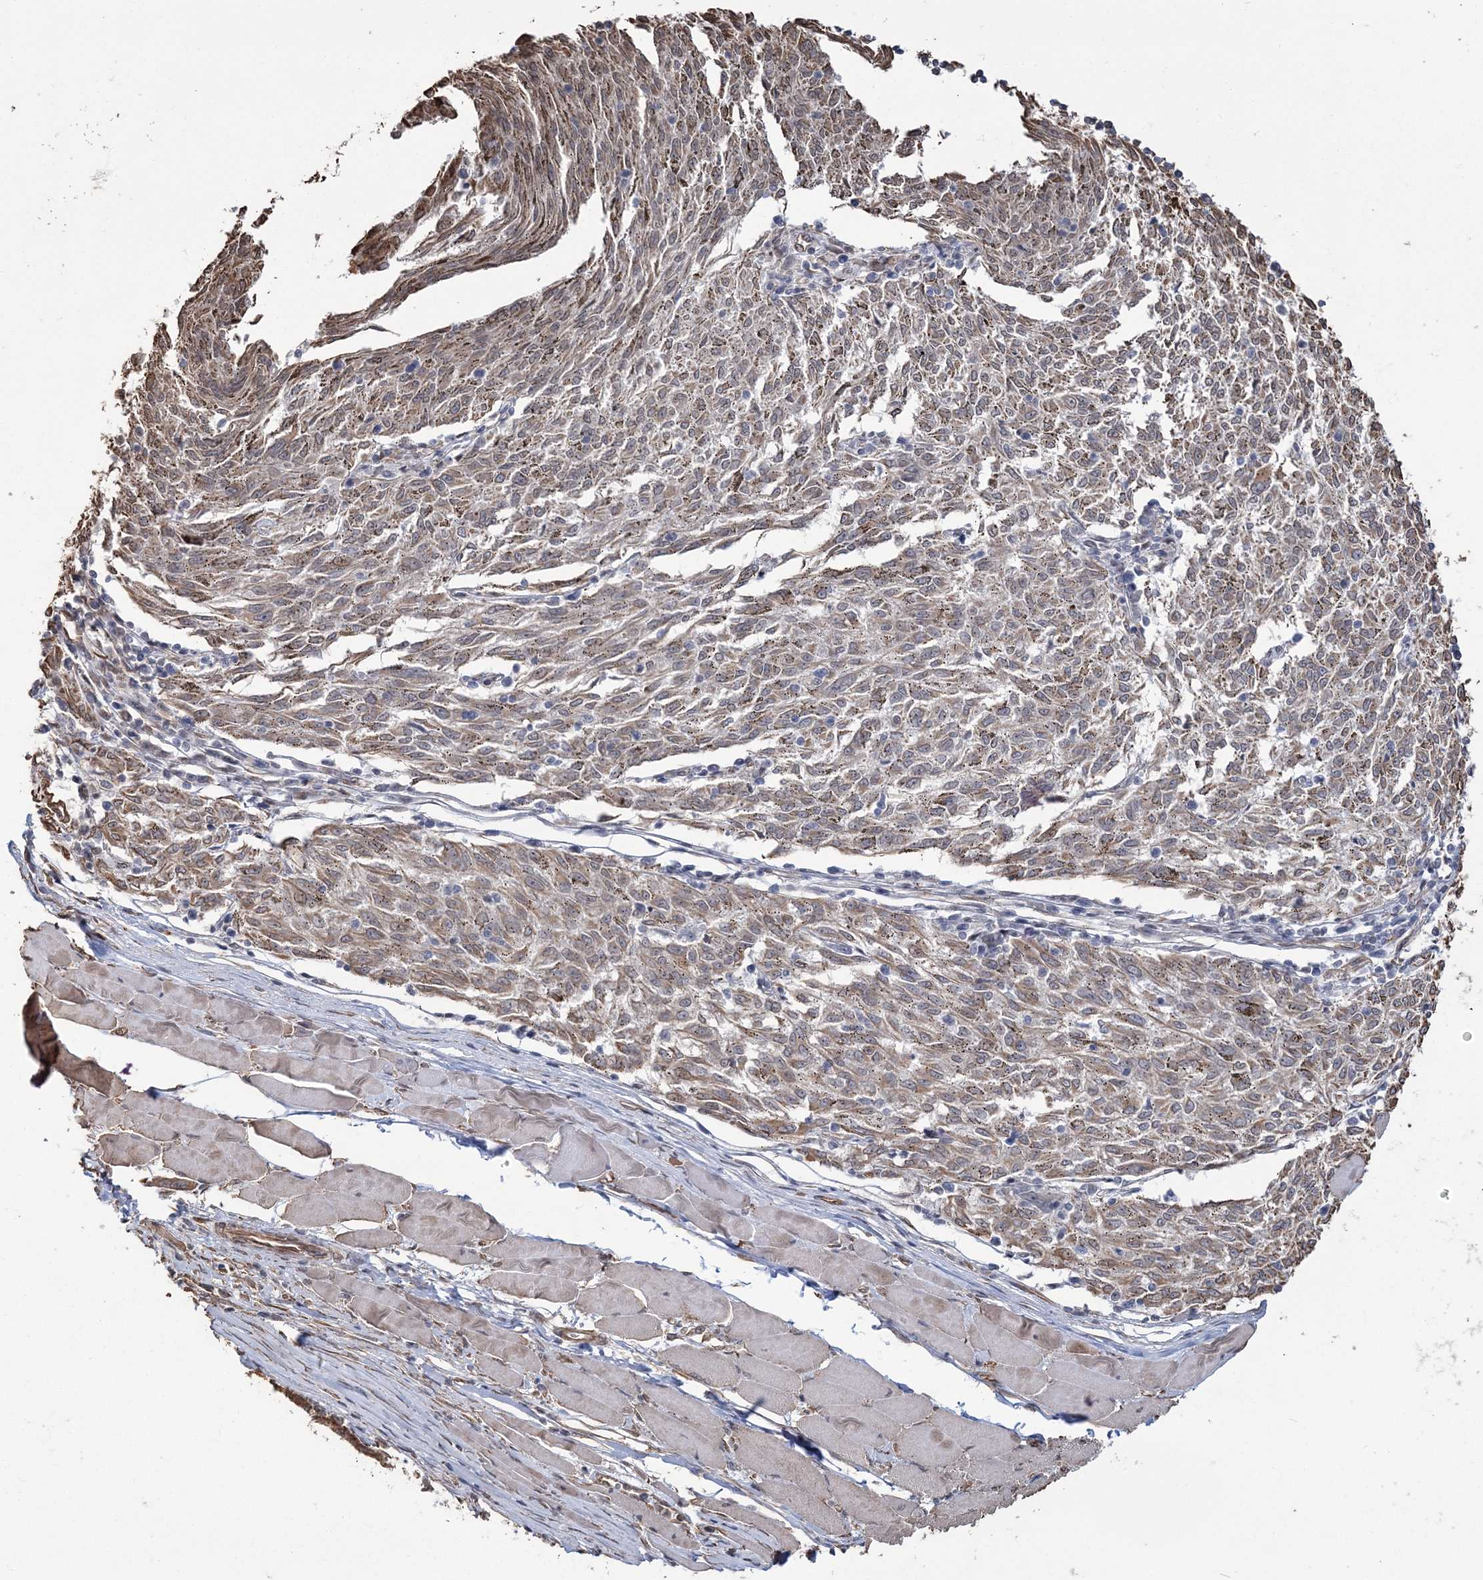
{"staining": {"intensity": "weak", "quantity": ">75%", "location": "cytoplasmic/membranous"}, "tissue": "melanoma", "cell_type": "Tumor cells", "image_type": "cancer", "snomed": [{"axis": "morphology", "description": "Malignant melanoma, NOS"}, {"axis": "topography", "description": "Skin"}], "caption": "Immunohistochemistry micrograph of neoplastic tissue: melanoma stained using IHC shows low levels of weak protein expression localized specifically in the cytoplasmic/membranous of tumor cells, appearing as a cytoplasmic/membranous brown color.", "gene": "ATP11B", "patient": {"sex": "female", "age": 72}}